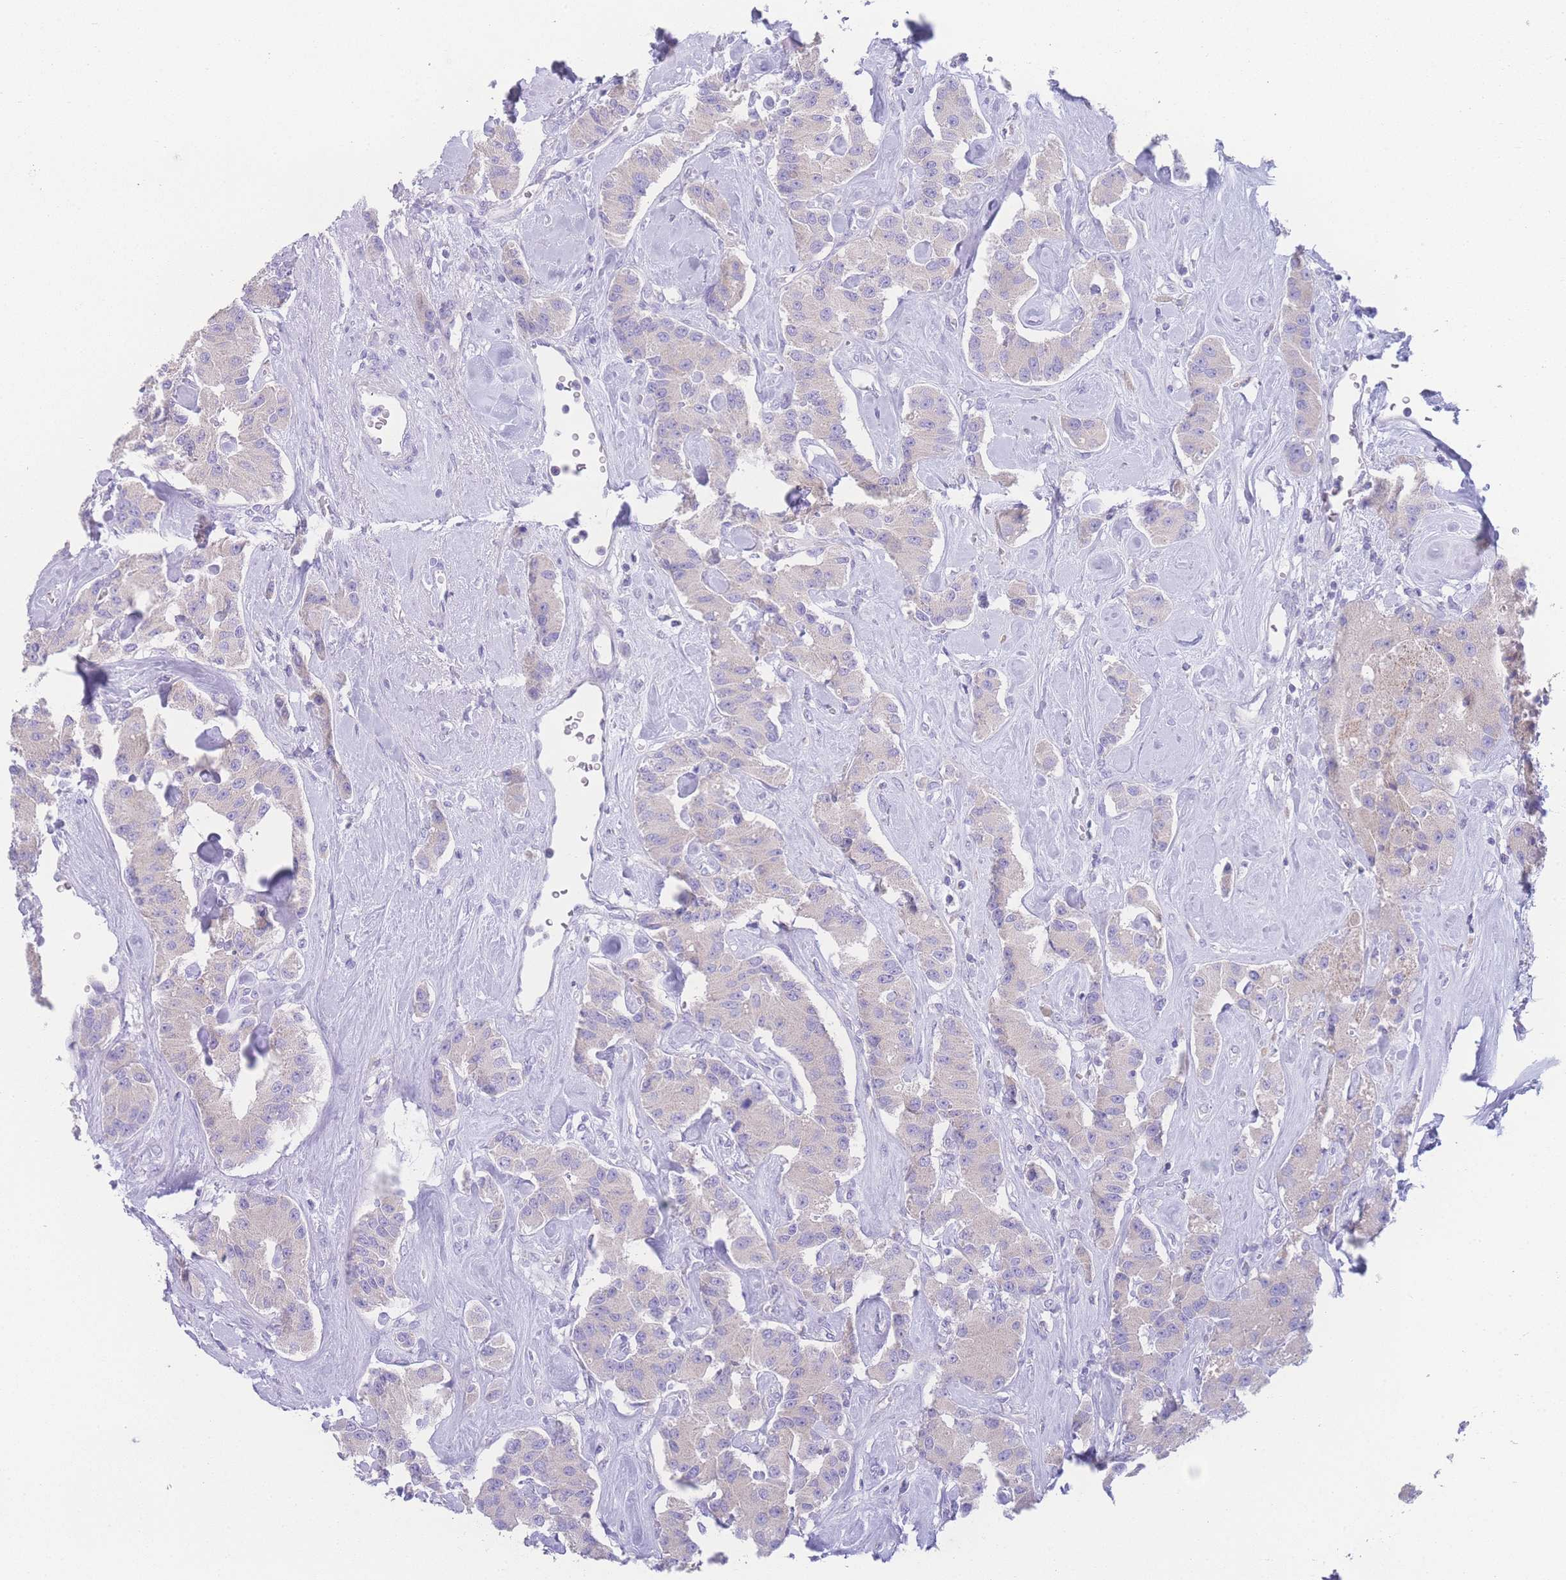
{"staining": {"intensity": "negative", "quantity": "none", "location": "none"}, "tissue": "carcinoid", "cell_type": "Tumor cells", "image_type": "cancer", "snomed": [{"axis": "morphology", "description": "Carcinoid, malignant, NOS"}, {"axis": "topography", "description": "Pancreas"}], "caption": "A photomicrograph of human carcinoid (malignant) is negative for staining in tumor cells.", "gene": "NBEAL1", "patient": {"sex": "male", "age": 41}}